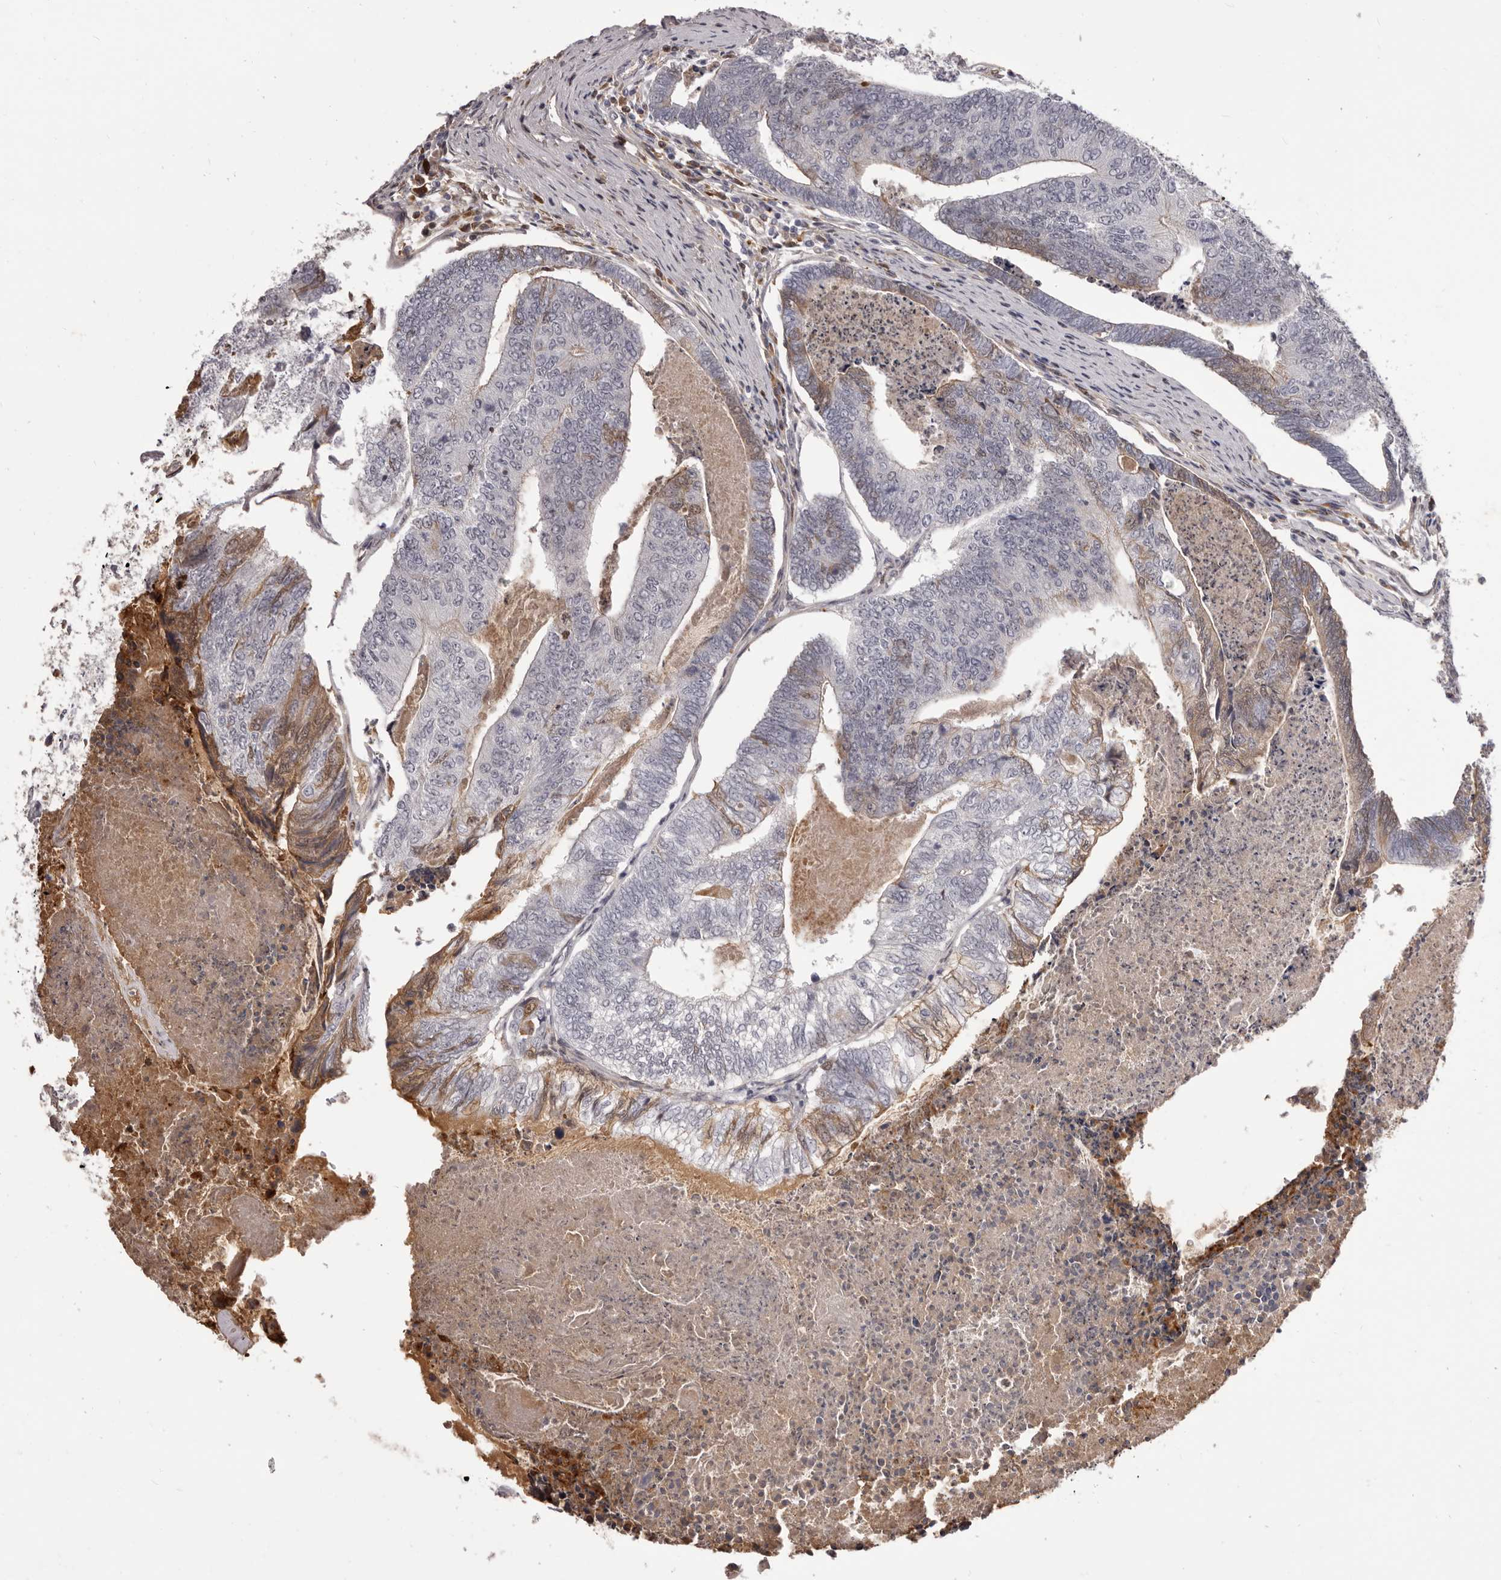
{"staining": {"intensity": "moderate", "quantity": "<25%", "location": "cytoplasmic/membranous"}, "tissue": "colorectal cancer", "cell_type": "Tumor cells", "image_type": "cancer", "snomed": [{"axis": "morphology", "description": "Adenocarcinoma, NOS"}, {"axis": "topography", "description": "Colon"}], "caption": "Human colorectal adenocarcinoma stained for a protein (brown) demonstrates moderate cytoplasmic/membranous positive expression in approximately <25% of tumor cells.", "gene": "OTUD3", "patient": {"sex": "female", "age": 67}}